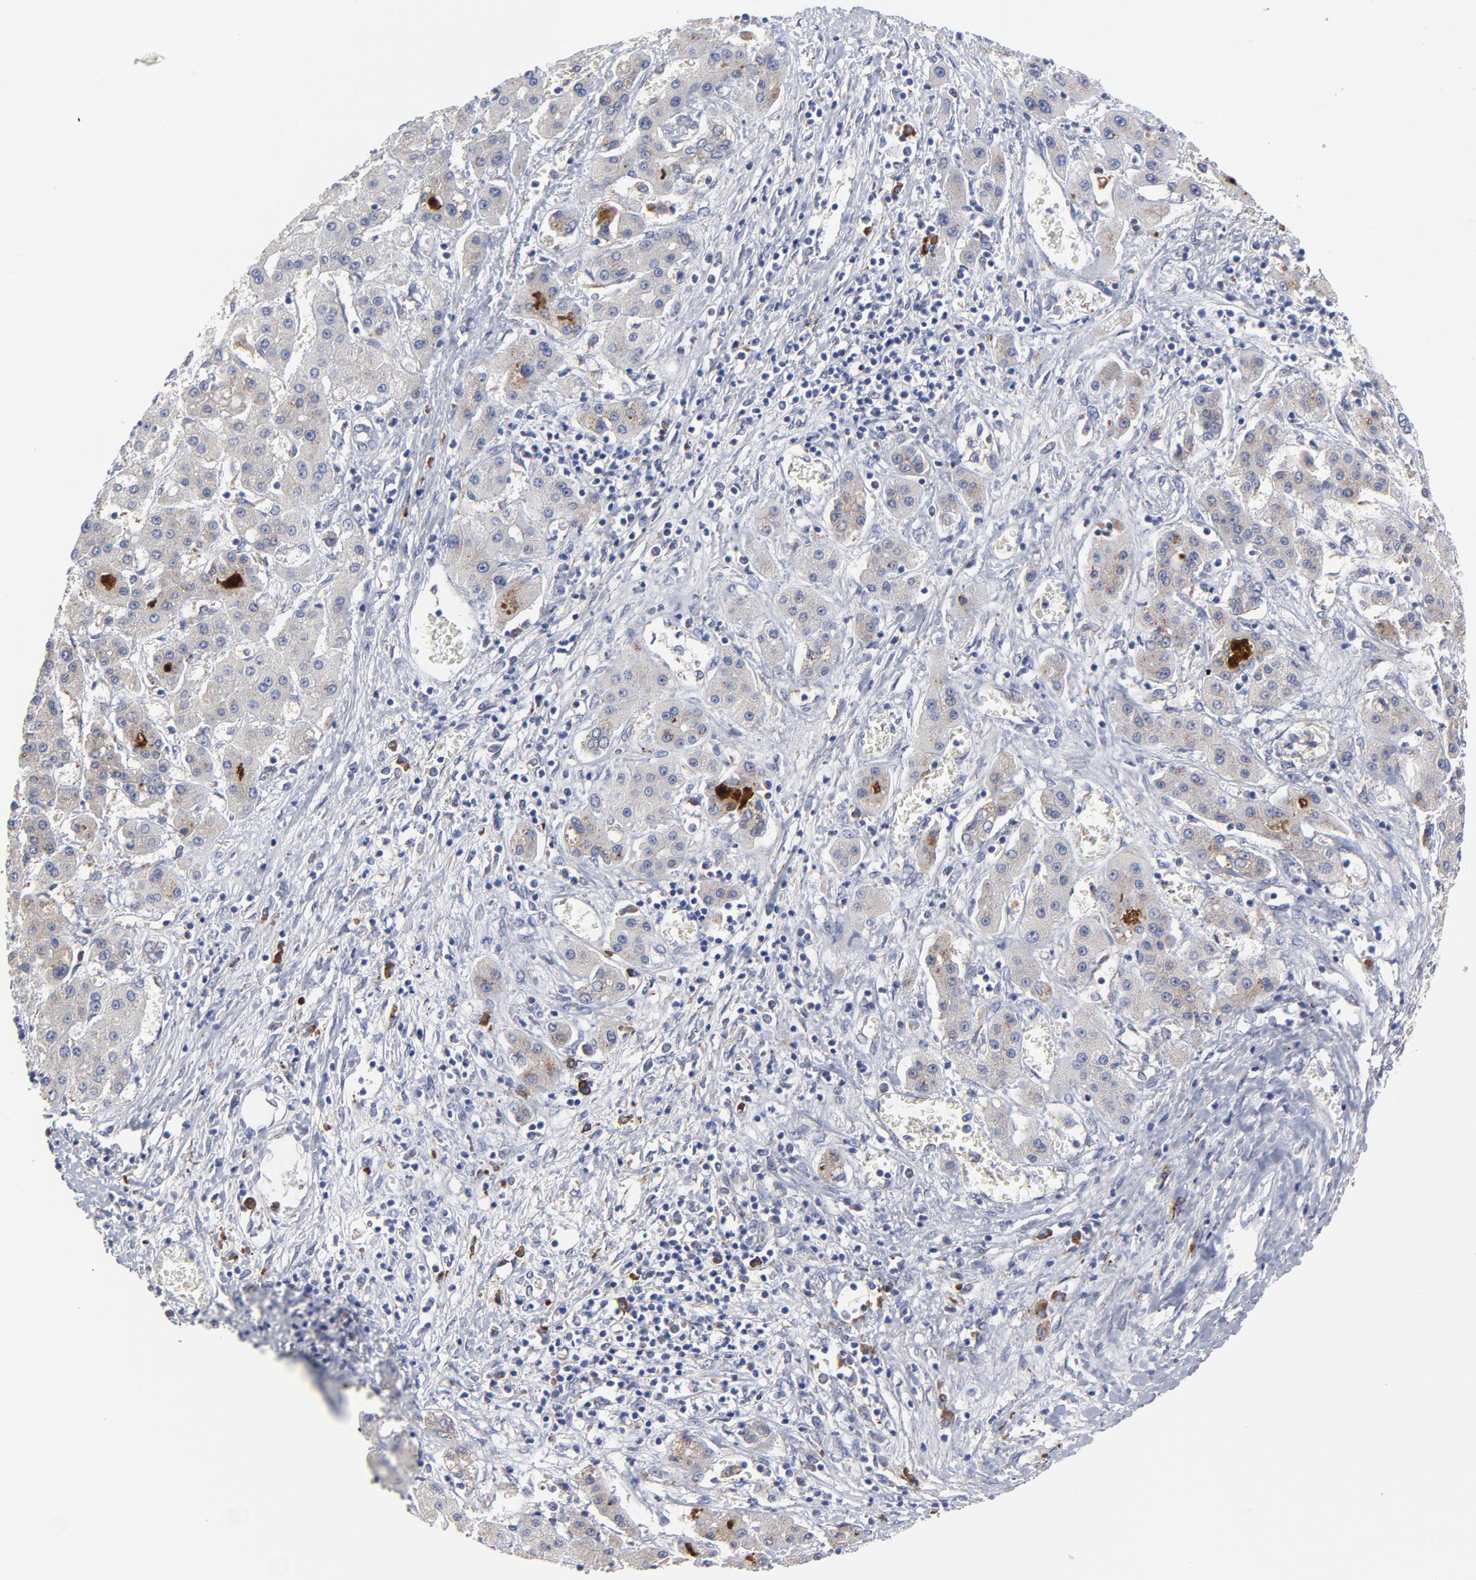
{"staining": {"intensity": "negative", "quantity": "none", "location": "none"}, "tissue": "liver cancer", "cell_type": "Tumor cells", "image_type": "cancer", "snomed": [{"axis": "morphology", "description": "Carcinoma, Hepatocellular, NOS"}, {"axis": "topography", "description": "Liver"}], "caption": "A high-resolution image shows immunohistochemistry staining of liver cancer (hepatocellular carcinoma), which displays no significant positivity in tumor cells.", "gene": "RAPGEF3", "patient": {"sex": "male", "age": 24}}